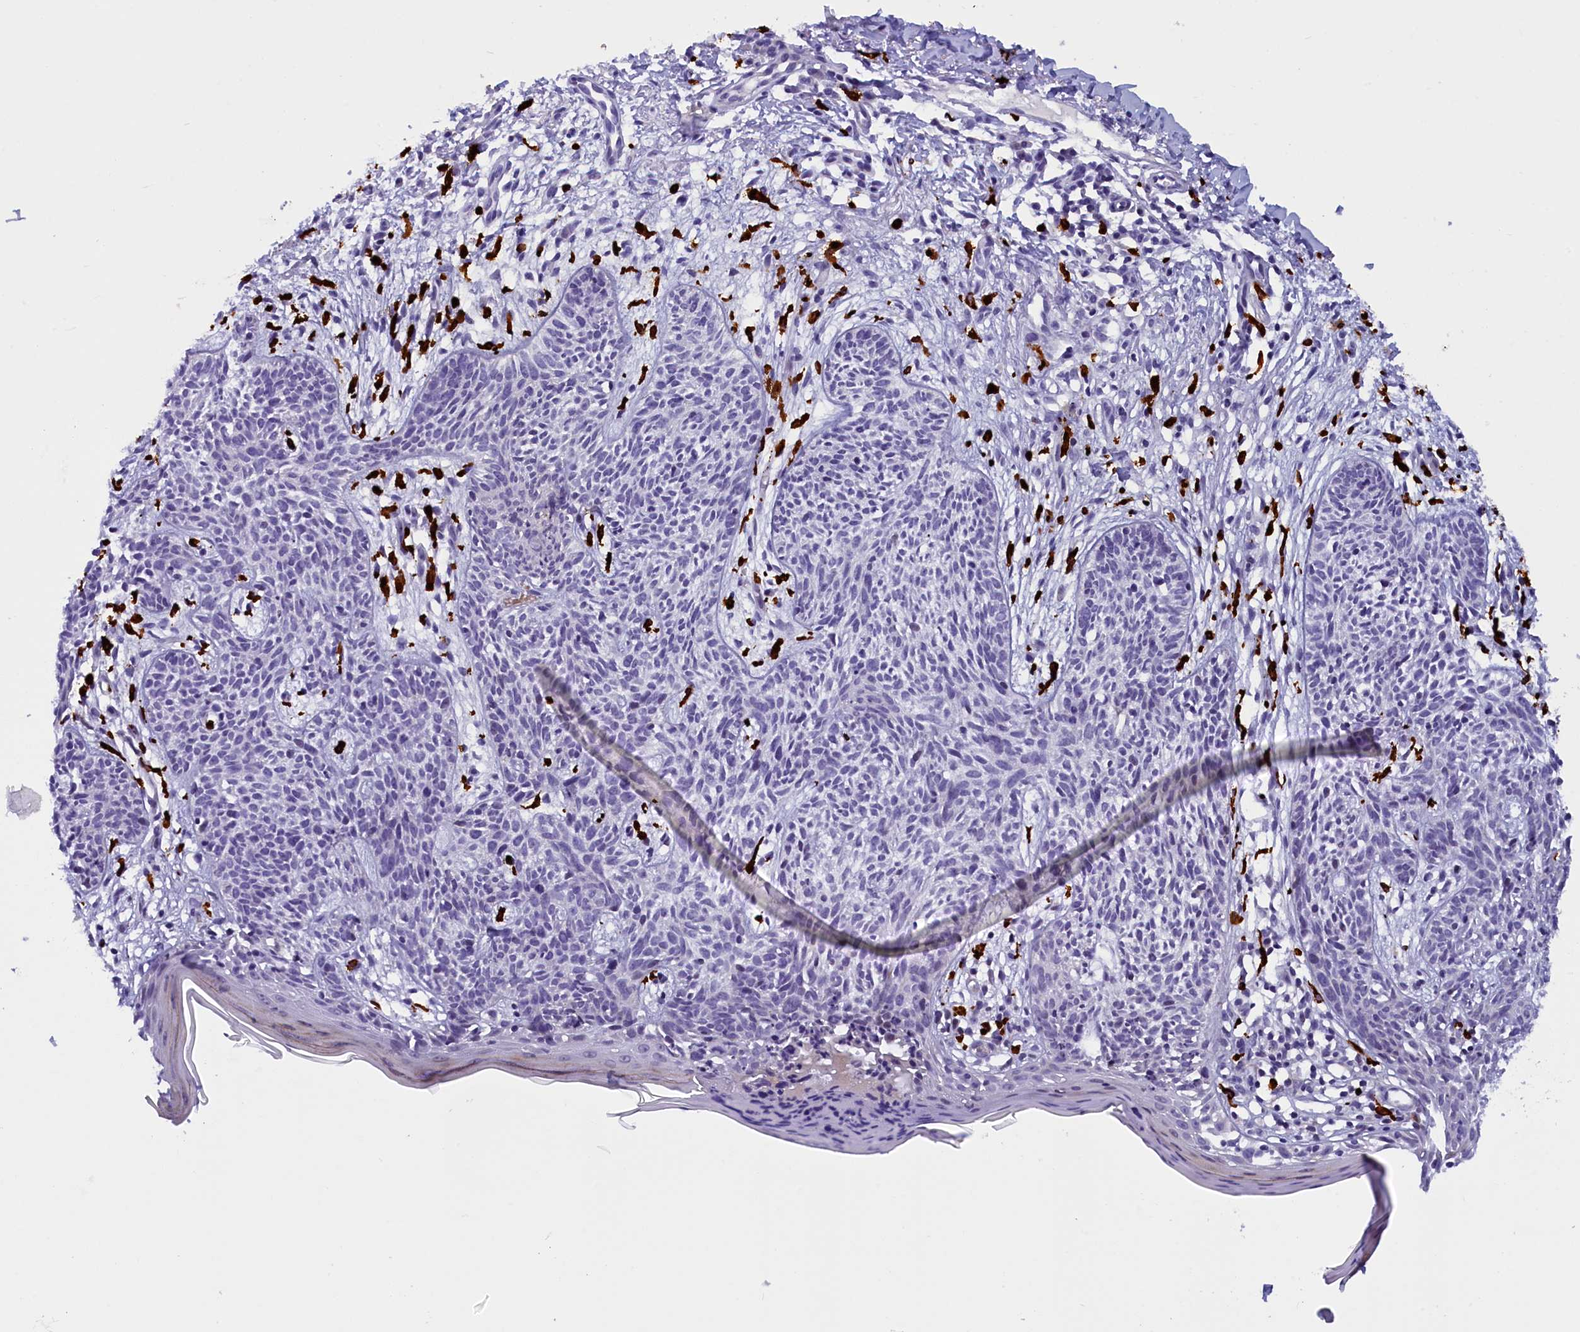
{"staining": {"intensity": "negative", "quantity": "none", "location": "none"}, "tissue": "skin cancer", "cell_type": "Tumor cells", "image_type": "cancer", "snomed": [{"axis": "morphology", "description": "Basal cell carcinoma"}, {"axis": "topography", "description": "Skin"}], "caption": "Protein analysis of skin cancer shows no significant expression in tumor cells. (Stains: DAB (3,3'-diaminobenzidine) immunohistochemistry (IHC) with hematoxylin counter stain, Microscopy: brightfield microscopy at high magnification).", "gene": "RTTN", "patient": {"sex": "female", "age": 66}}